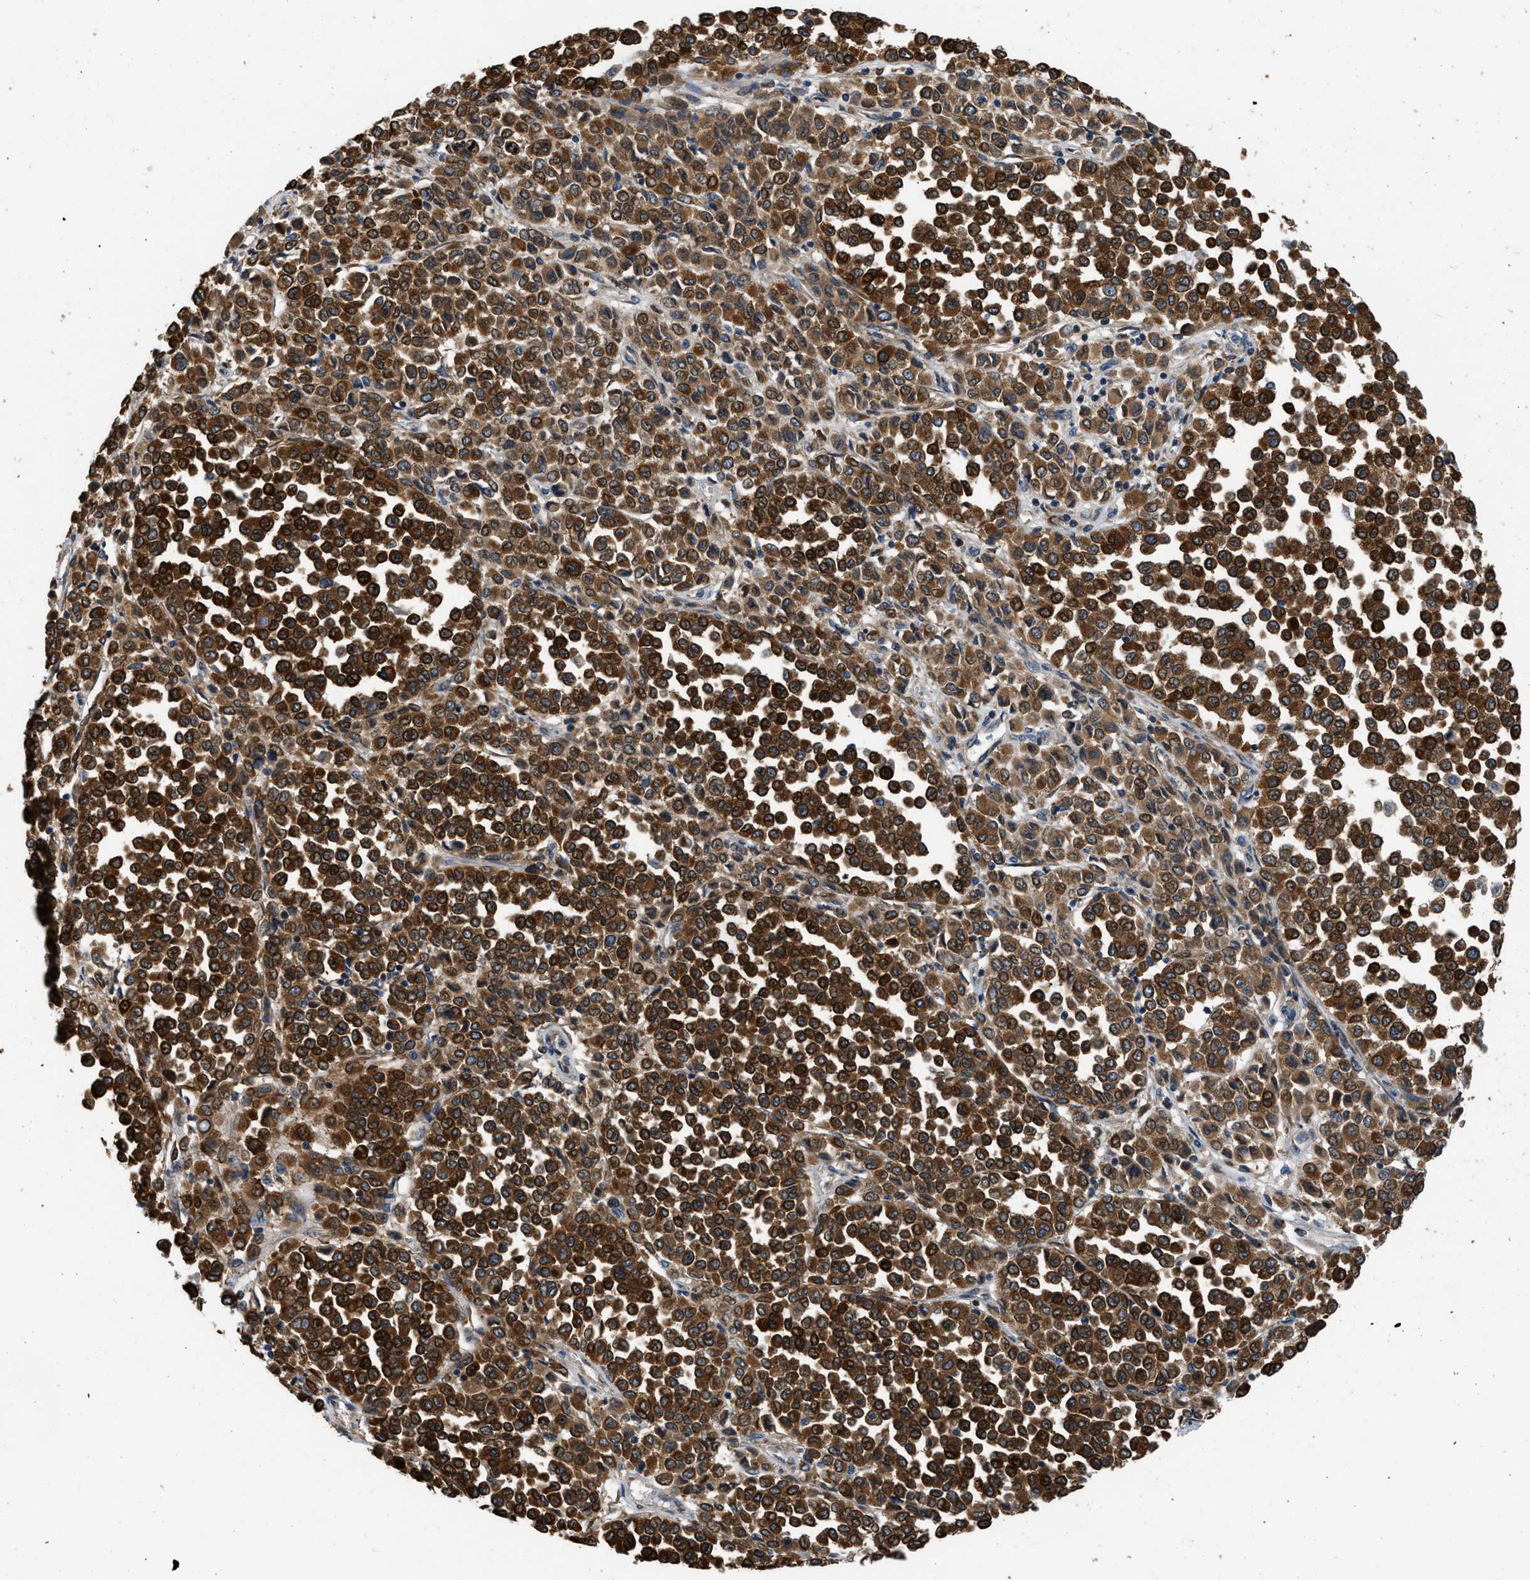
{"staining": {"intensity": "strong", "quantity": ">75%", "location": "cytoplasmic/membranous"}, "tissue": "melanoma", "cell_type": "Tumor cells", "image_type": "cancer", "snomed": [{"axis": "morphology", "description": "Malignant melanoma, Metastatic site"}, {"axis": "topography", "description": "Pancreas"}], "caption": "Immunohistochemical staining of malignant melanoma (metastatic site) reveals high levels of strong cytoplasmic/membranous expression in approximately >75% of tumor cells. (DAB (3,3'-diaminobenzidine) IHC with brightfield microscopy, high magnification).", "gene": "ARL6IP5", "patient": {"sex": "female", "age": 30}}